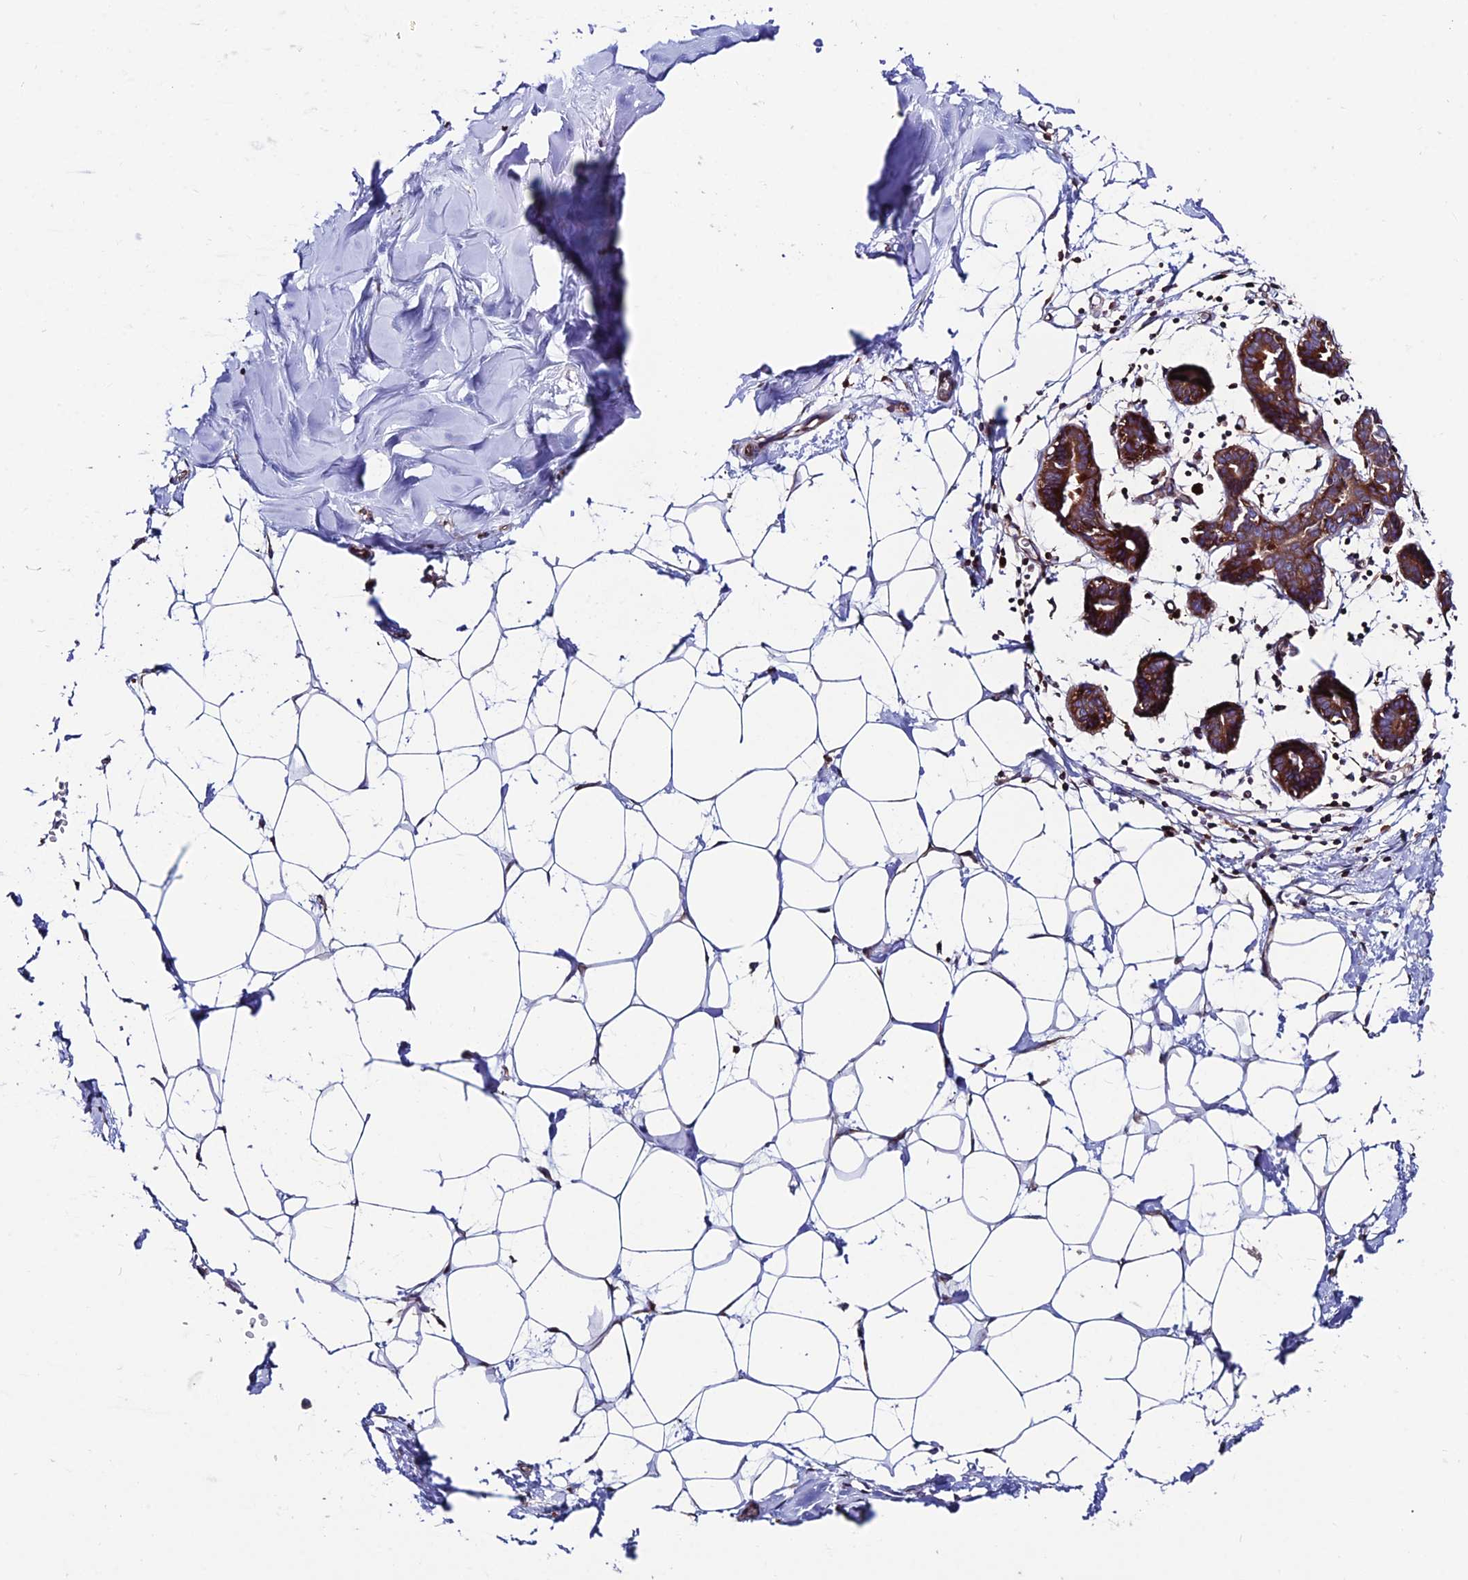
{"staining": {"intensity": "negative", "quantity": "none", "location": "none"}, "tissue": "breast", "cell_type": "Adipocytes", "image_type": "normal", "snomed": [{"axis": "morphology", "description": "Normal tissue, NOS"}, {"axis": "topography", "description": "Breast"}], "caption": "Immunohistochemistry (IHC) of normal breast exhibits no positivity in adipocytes.", "gene": "EIF3K", "patient": {"sex": "female", "age": 27}}